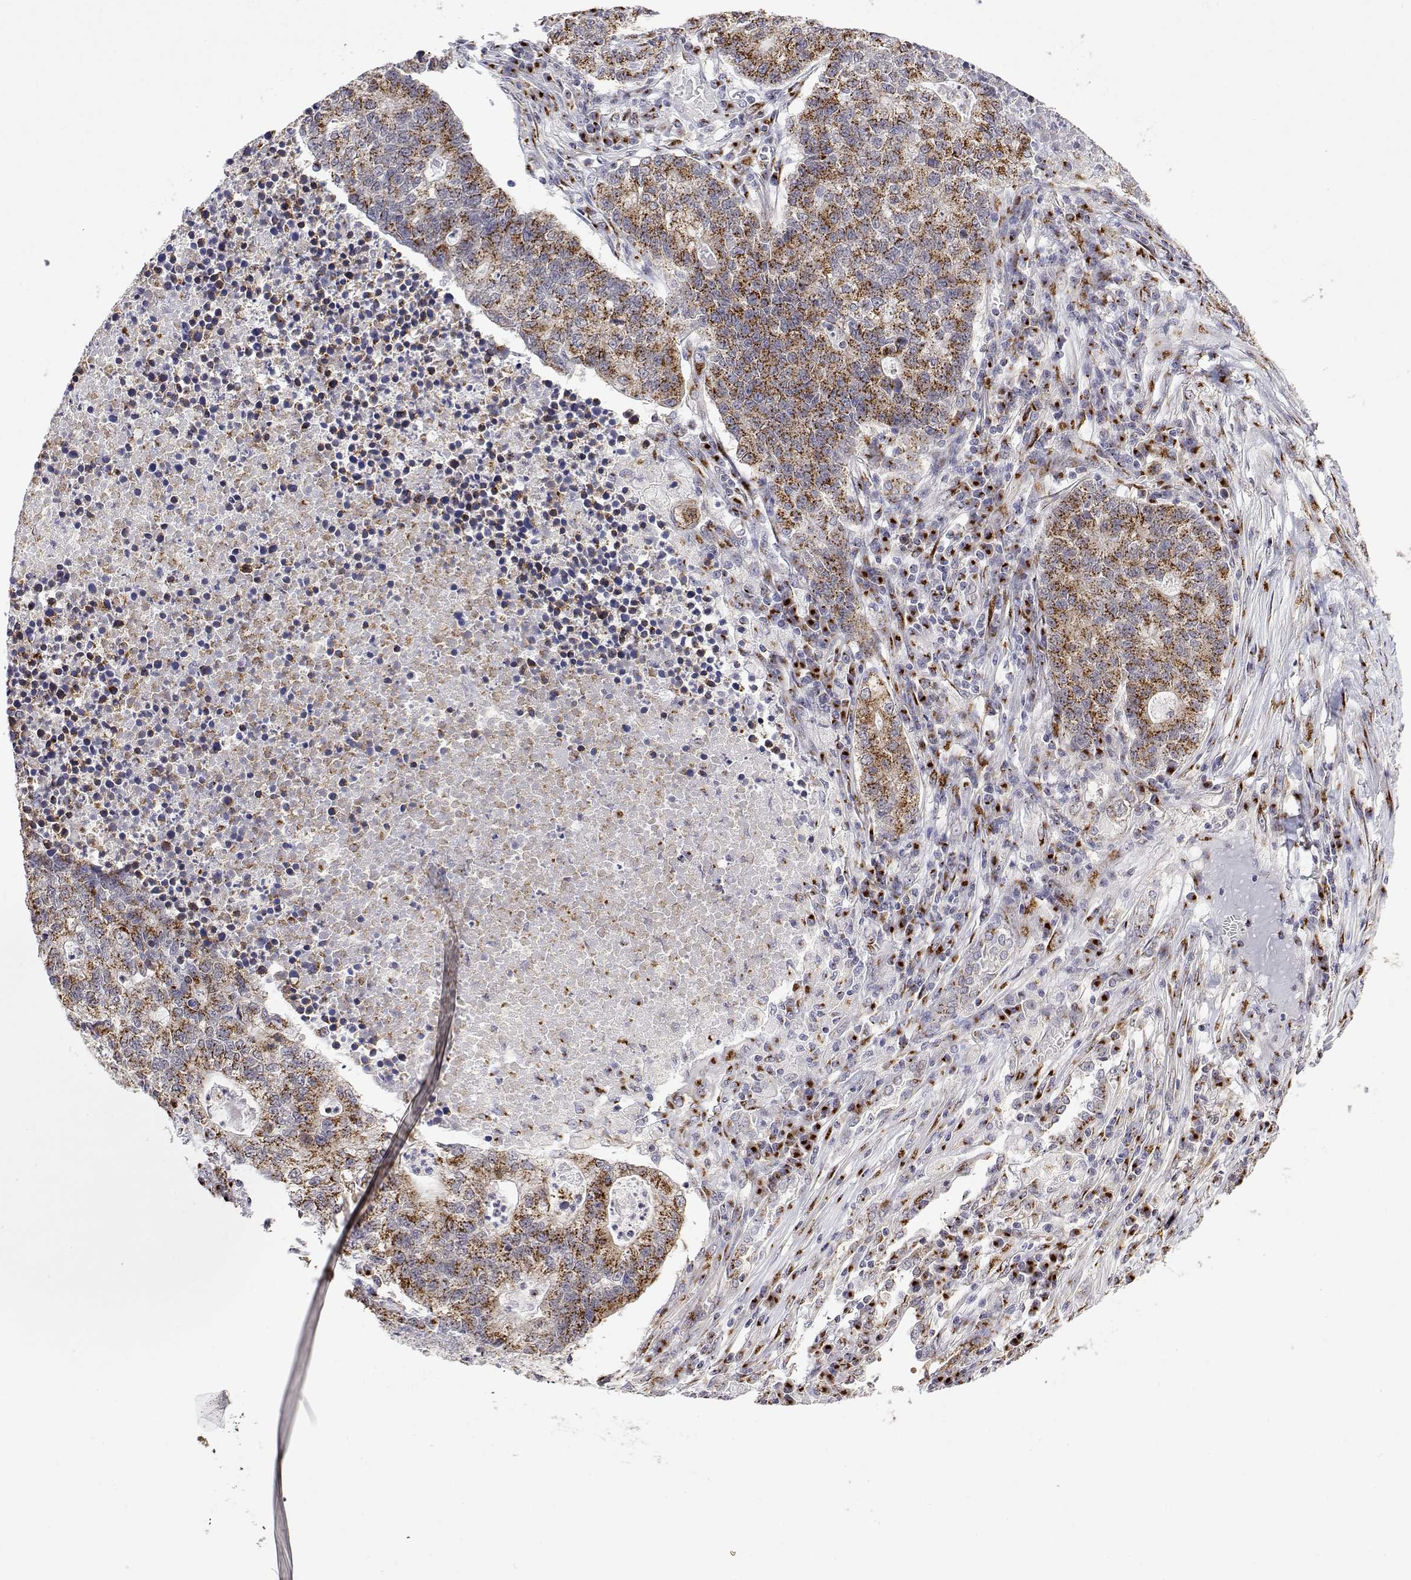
{"staining": {"intensity": "strong", "quantity": "25%-75%", "location": "cytoplasmic/membranous"}, "tissue": "lung cancer", "cell_type": "Tumor cells", "image_type": "cancer", "snomed": [{"axis": "morphology", "description": "Adenocarcinoma, NOS"}, {"axis": "topography", "description": "Lung"}], "caption": "Human lung adenocarcinoma stained with a brown dye displays strong cytoplasmic/membranous positive positivity in about 25%-75% of tumor cells.", "gene": "YIPF3", "patient": {"sex": "male", "age": 57}}